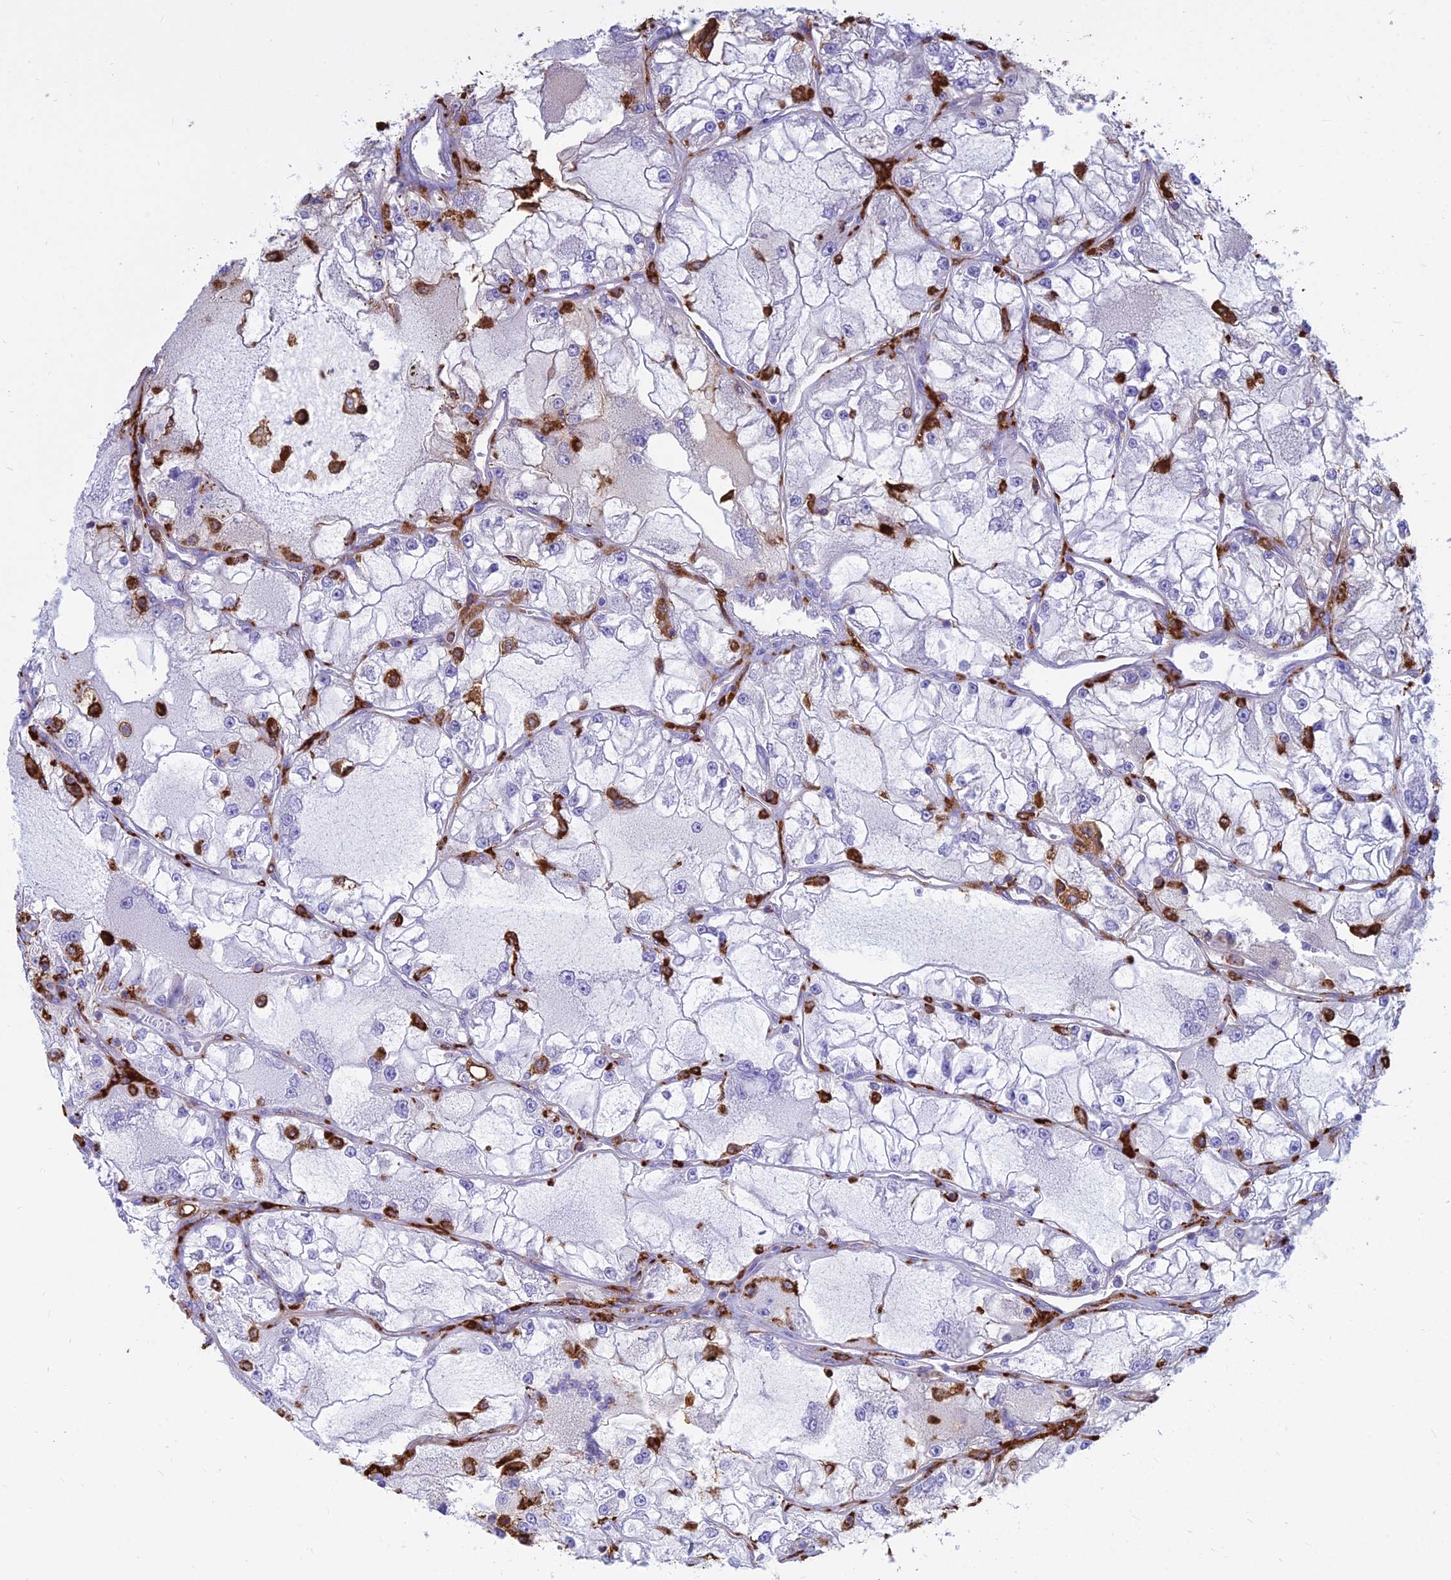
{"staining": {"intensity": "negative", "quantity": "none", "location": "none"}, "tissue": "renal cancer", "cell_type": "Tumor cells", "image_type": "cancer", "snomed": [{"axis": "morphology", "description": "Adenocarcinoma, NOS"}, {"axis": "topography", "description": "Kidney"}], "caption": "Immunohistochemistry micrograph of human renal cancer (adenocarcinoma) stained for a protein (brown), which reveals no positivity in tumor cells. (Brightfield microscopy of DAB (3,3'-diaminobenzidine) immunohistochemistry at high magnification).", "gene": "HLA-DRB1", "patient": {"sex": "female", "age": 72}}